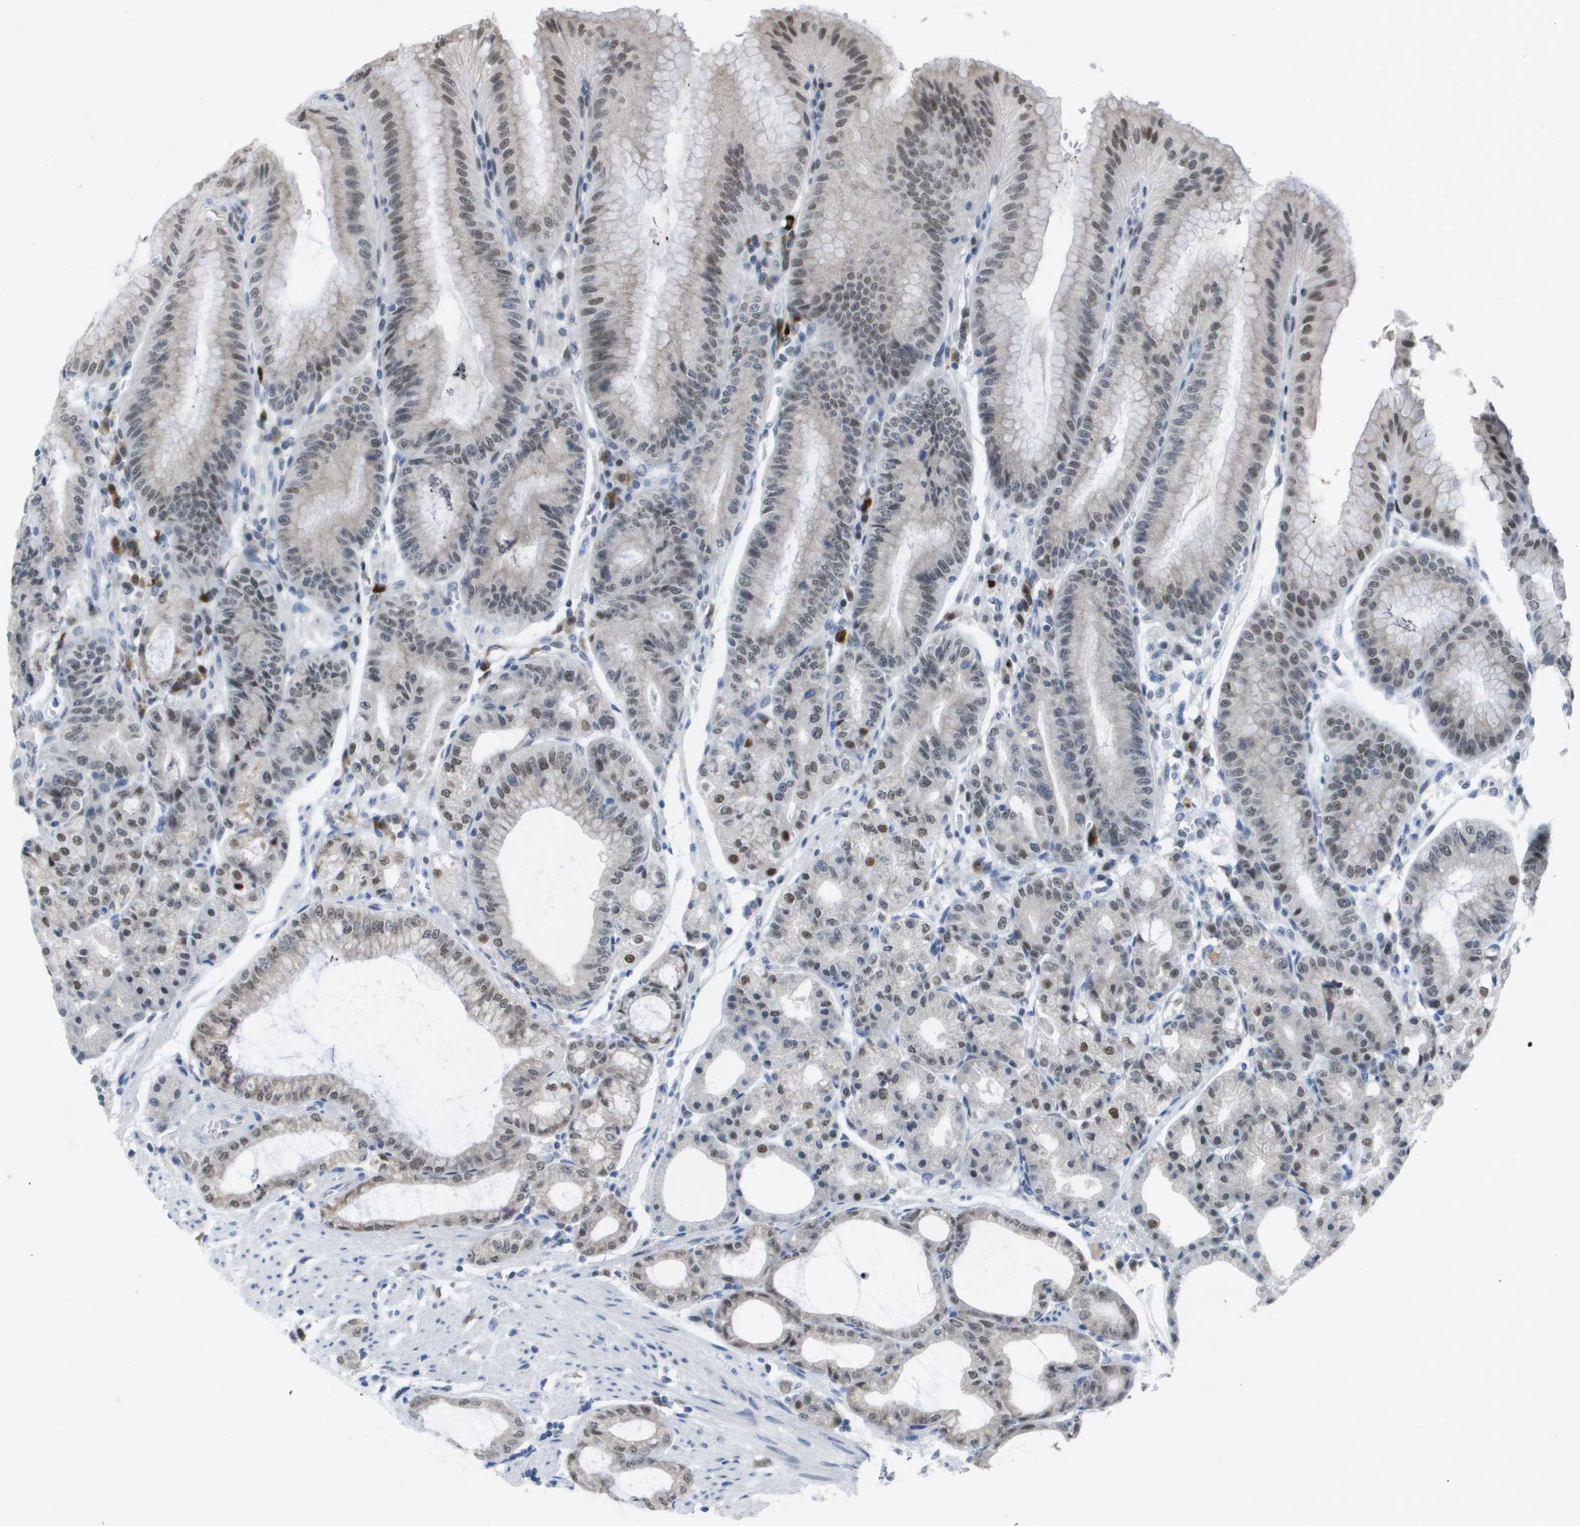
{"staining": {"intensity": "strong", "quantity": "25%-75%", "location": "nuclear"}, "tissue": "stomach", "cell_type": "Glandular cells", "image_type": "normal", "snomed": [{"axis": "morphology", "description": "Normal tissue, NOS"}, {"axis": "topography", "description": "Stomach, lower"}], "caption": "Stomach stained for a protein (brown) reveals strong nuclear positive positivity in about 25%-75% of glandular cells.", "gene": "TP53RK", "patient": {"sex": "male", "age": 71}}